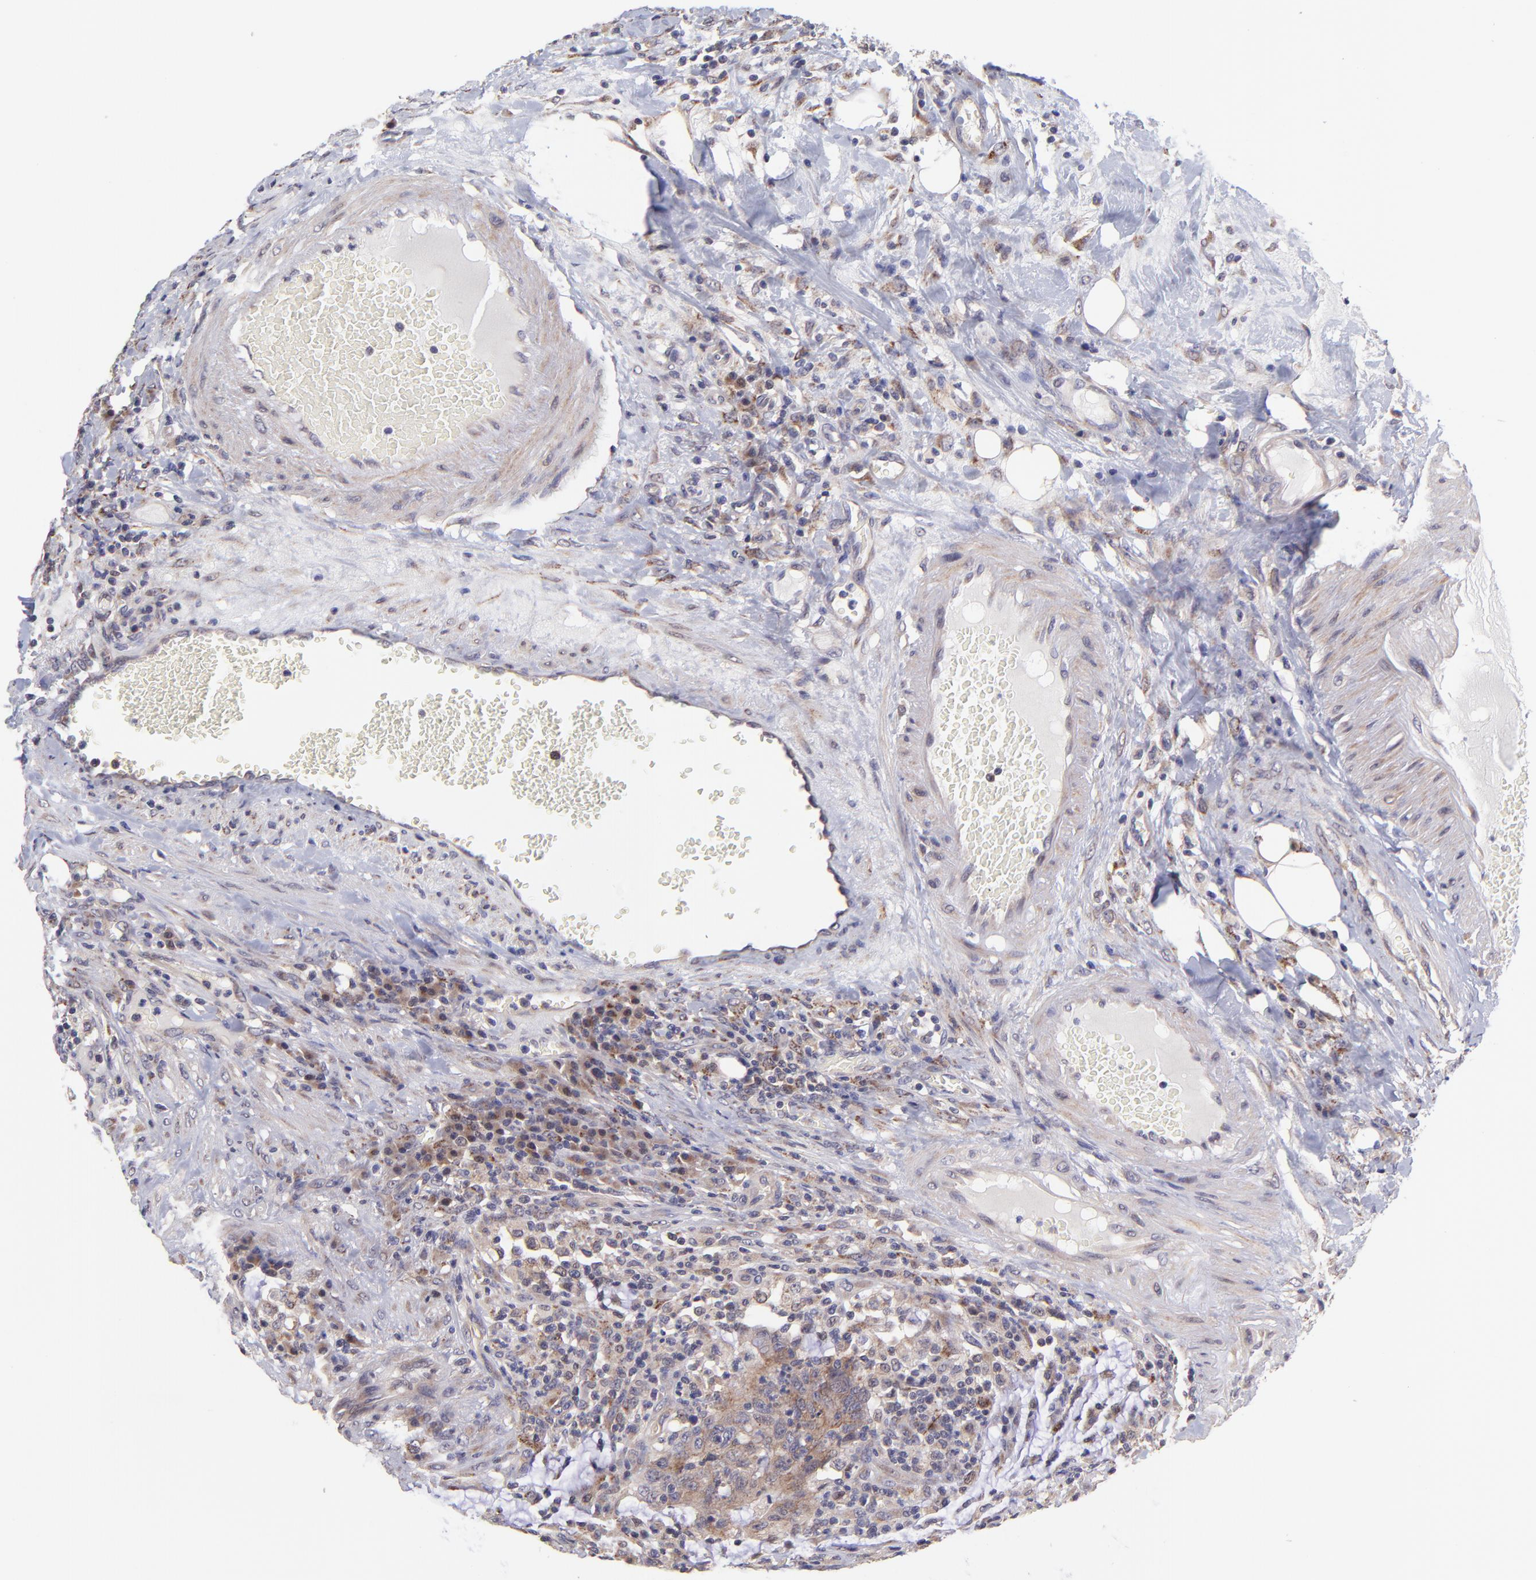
{"staining": {"intensity": "moderate", "quantity": ">75%", "location": "cytoplasmic/membranous"}, "tissue": "colorectal cancer", "cell_type": "Tumor cells", "image_type": "cancer", "snomed": [{"axis": "morphology", "description": "Adenocarcinoma, NOS"}, {"axis": "topography", "description": "Colon"}], "caption": "Immunohistochemical staining of adenocarcinoma (colorectal) displays medium levels of moderate cytoplasmic/membranous expression in about >75% of tumor cells.", "gene": "NSF", "patient": {"sex": "male", "age": 54}}